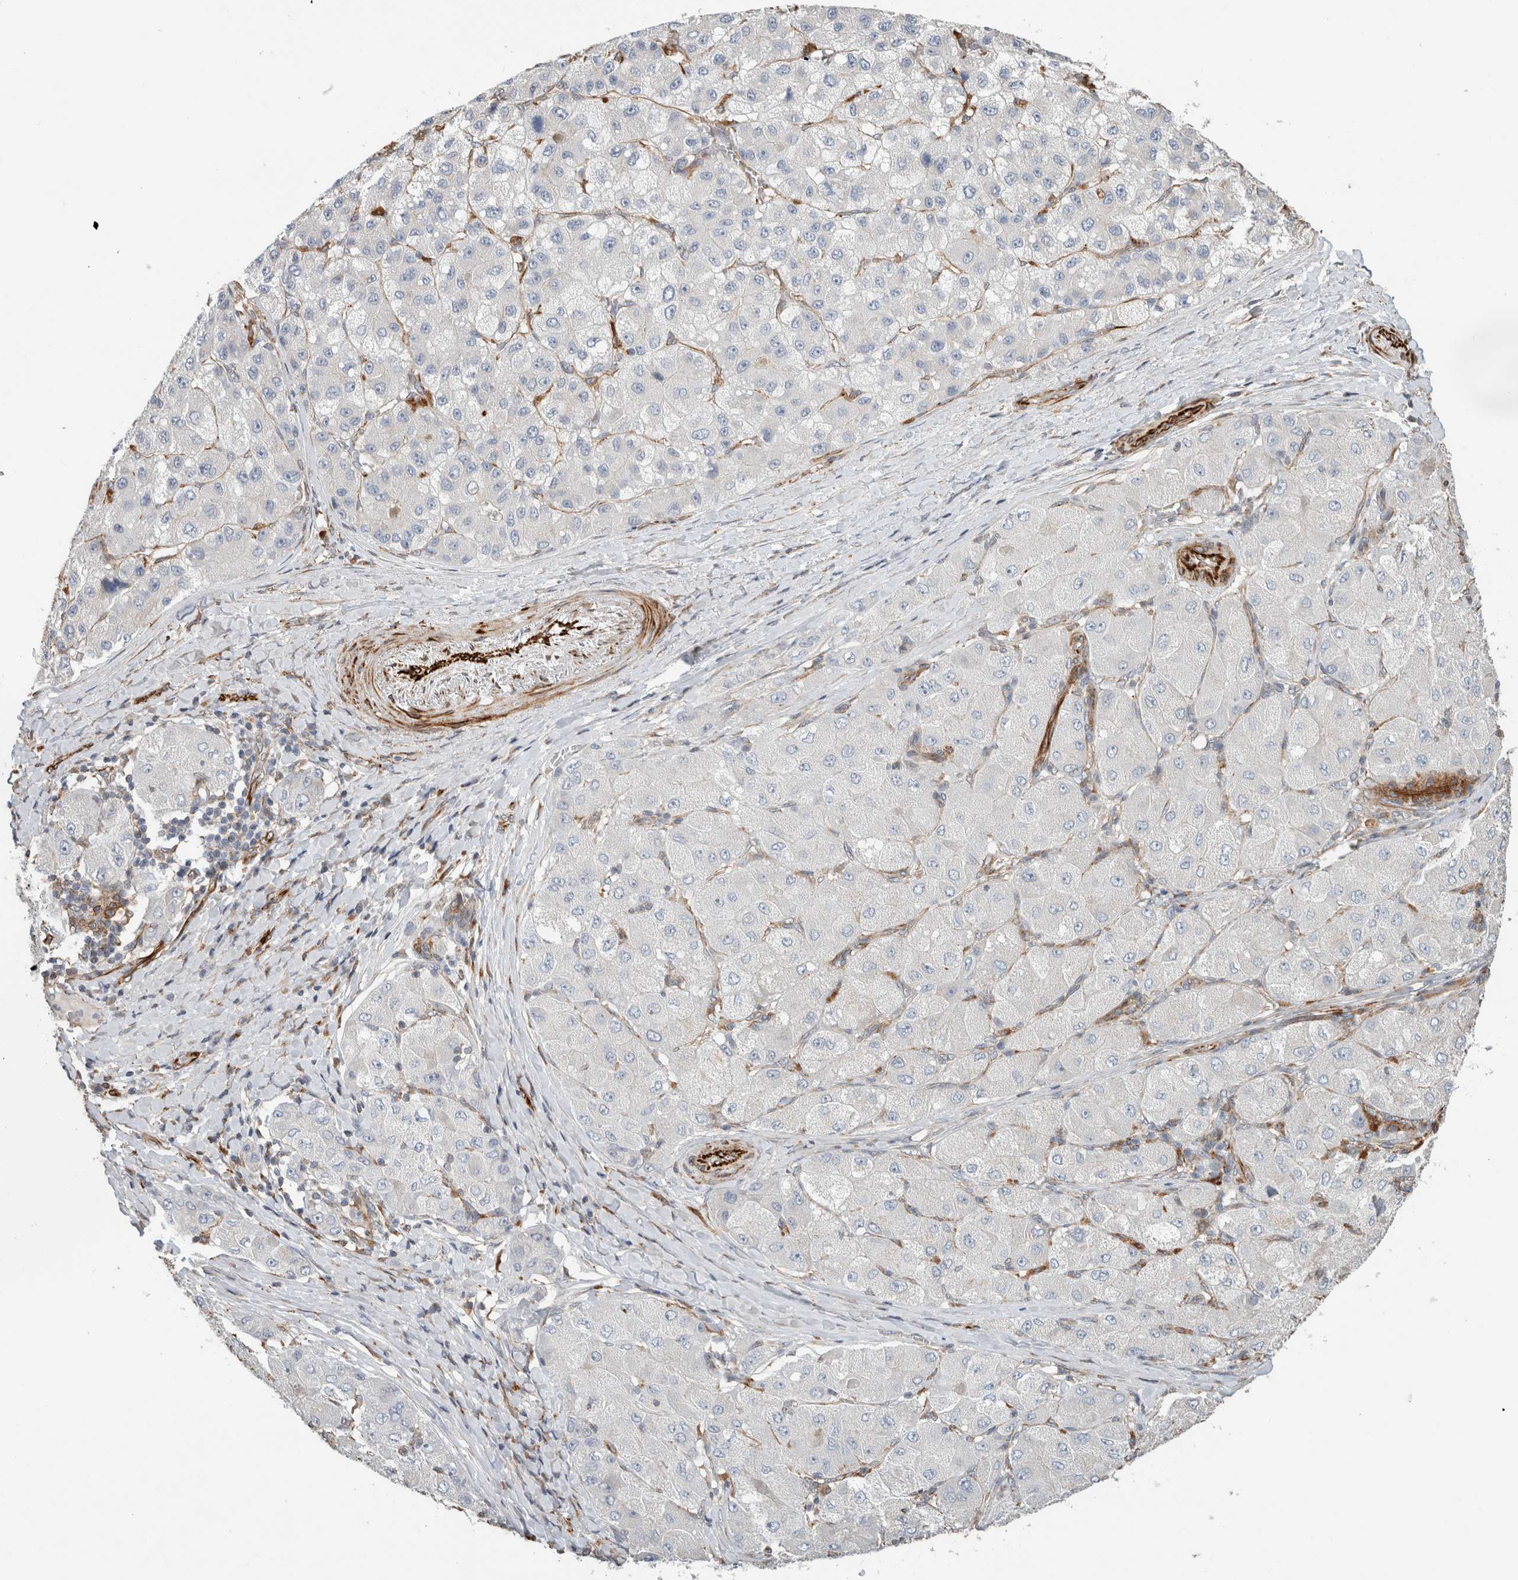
{"staining": {"intensity": "negative", "quantity": "none", "location": "none"}, "tissue": "liver cancer", "cell_type": "Tumor cells", "image_type": "cancer", "snomed": [{"axis": "morphology", "description": "Carcinoma, Hepatocellular, NOS"}, {"axis": "topography", "description": "Liver"}], "caption": "There is no significant staining in tumor cells of liver cancer.", "gene": "LY86", "patient": {"sex": "male", "age": 80}}